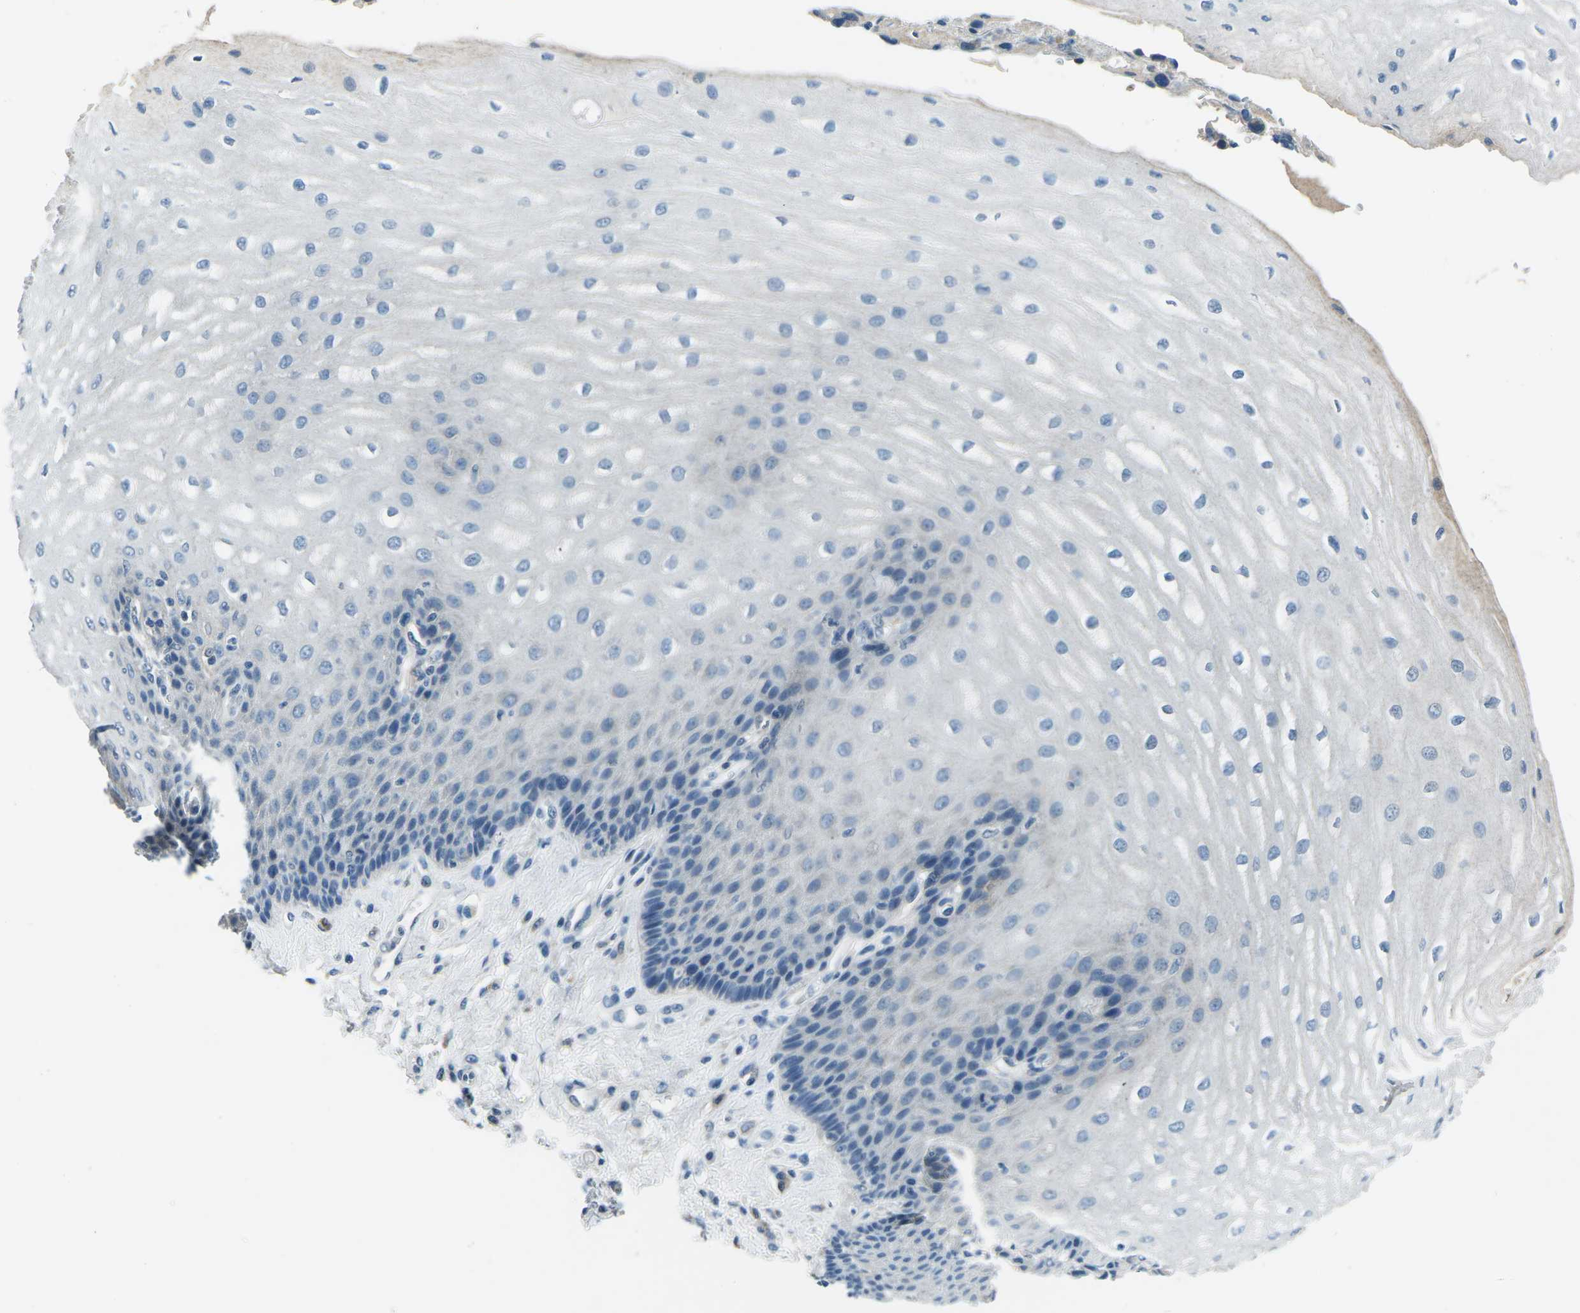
{"staining": {"intensity": "negative", "quantity": "none", "location": "none"}, "tissue": "esophagus", "cell_type": "Squamous epithelial cells", "image_type": "normal", "snomed": [{"axis": "morphology", "description": "Normal tissue, NOS"}, {"axis": "topography", "description": "Esophagus"}], "caption": "Immunohistochemical staining of unremarkable esophagus reveals no significant staining in squamous epithelial cells. The staining was performed using DAB (3,3'-diaminobenzidine) to visualize the protein expression in brown, while the nuclei were stained in blue with hematoxylin (Magnification: 20x).", "gene": "CD1D", "patient": {"sex": "male", "age": 54}}